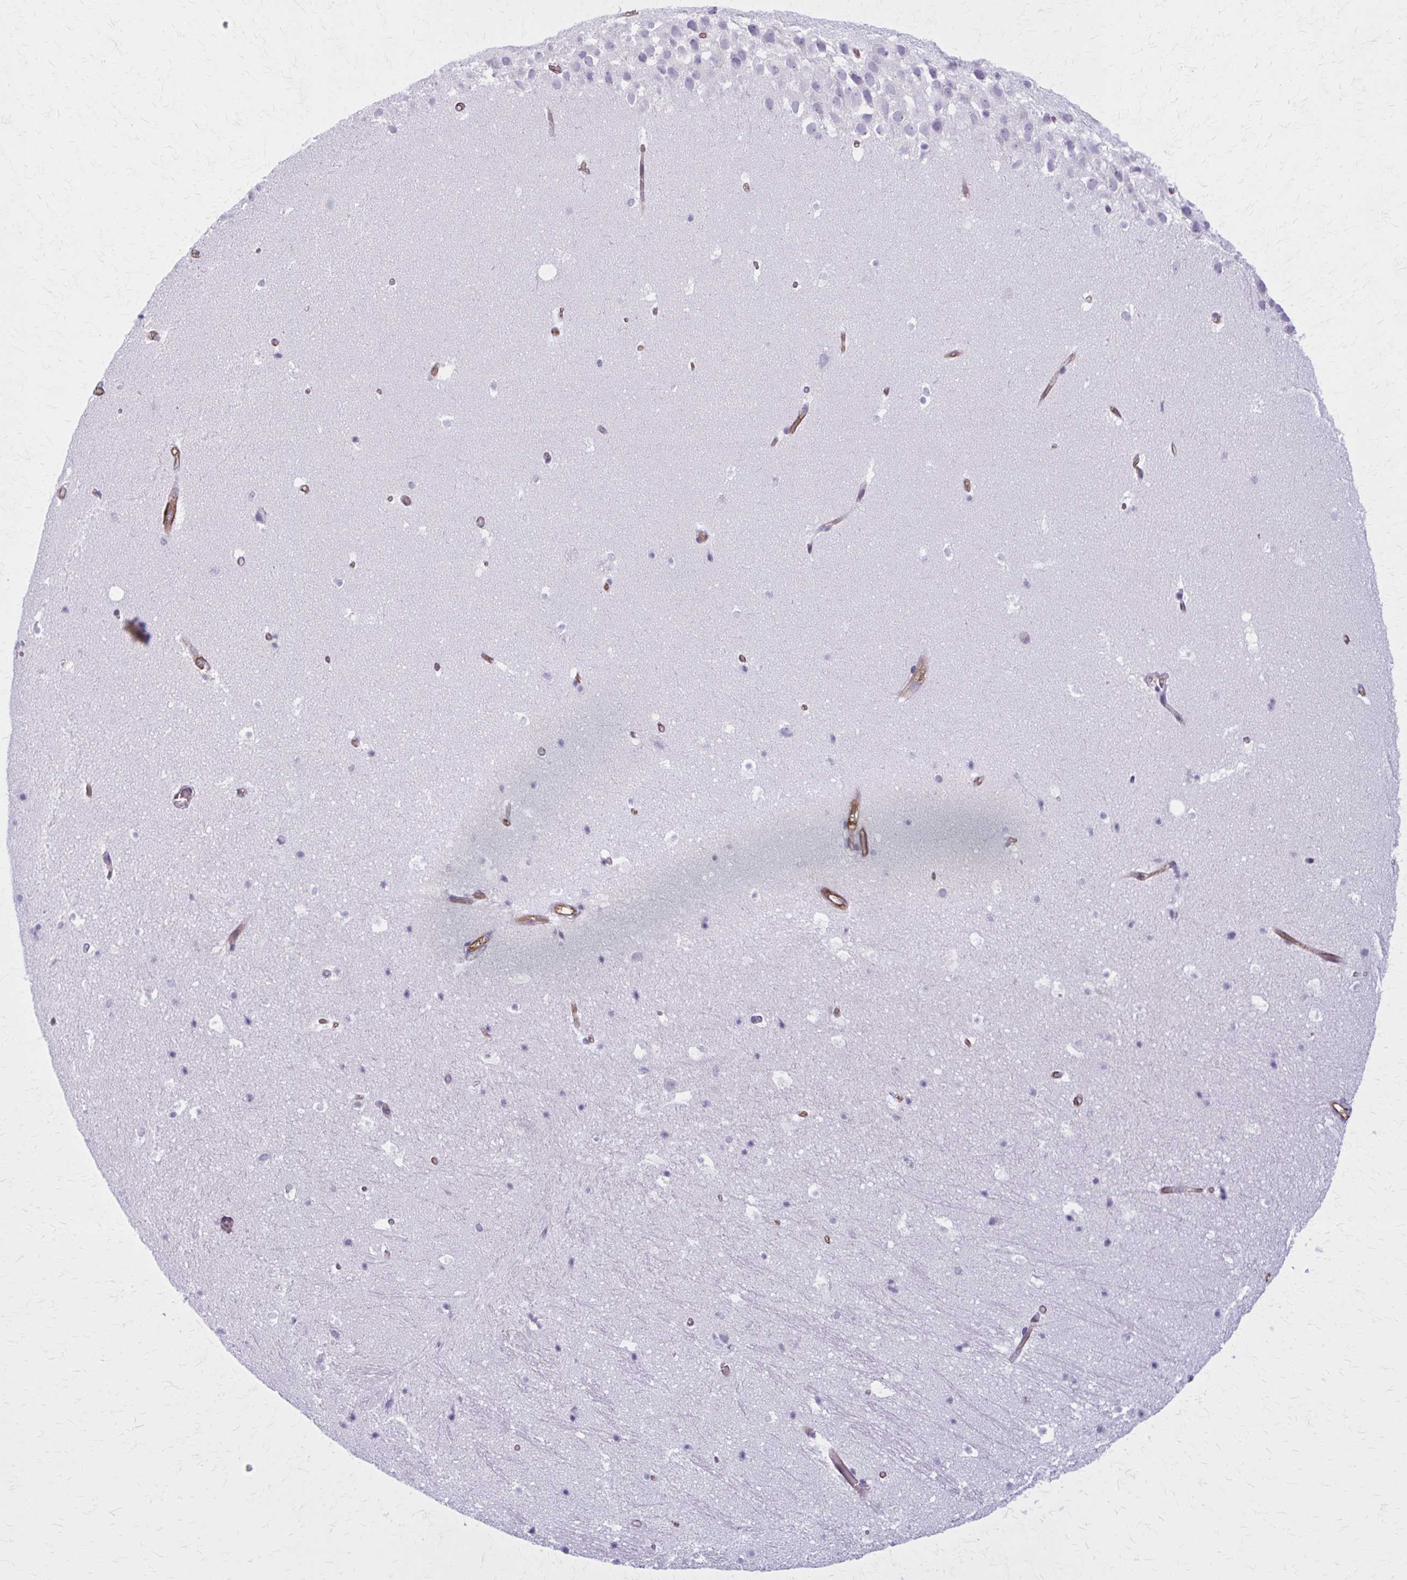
{"staining": {"intensity": "negative", "quantity": "none", "location": "none"}, "tissue": "hippocampus", "cell_type": "Glial cells", "image_type": "normal", "snomed": [{"axis": "morphology", "description": "Normal tissue, NOS"}, {"axis": "topography", "description": "Hippocampus"}], "caption": "IHC micrograph of normal hippocampus stained for a protein (brown), which demonstrates no staining in glial cells.", "gene": "ZDHHC7", "patient": {"sex": "male", "age": 26}}